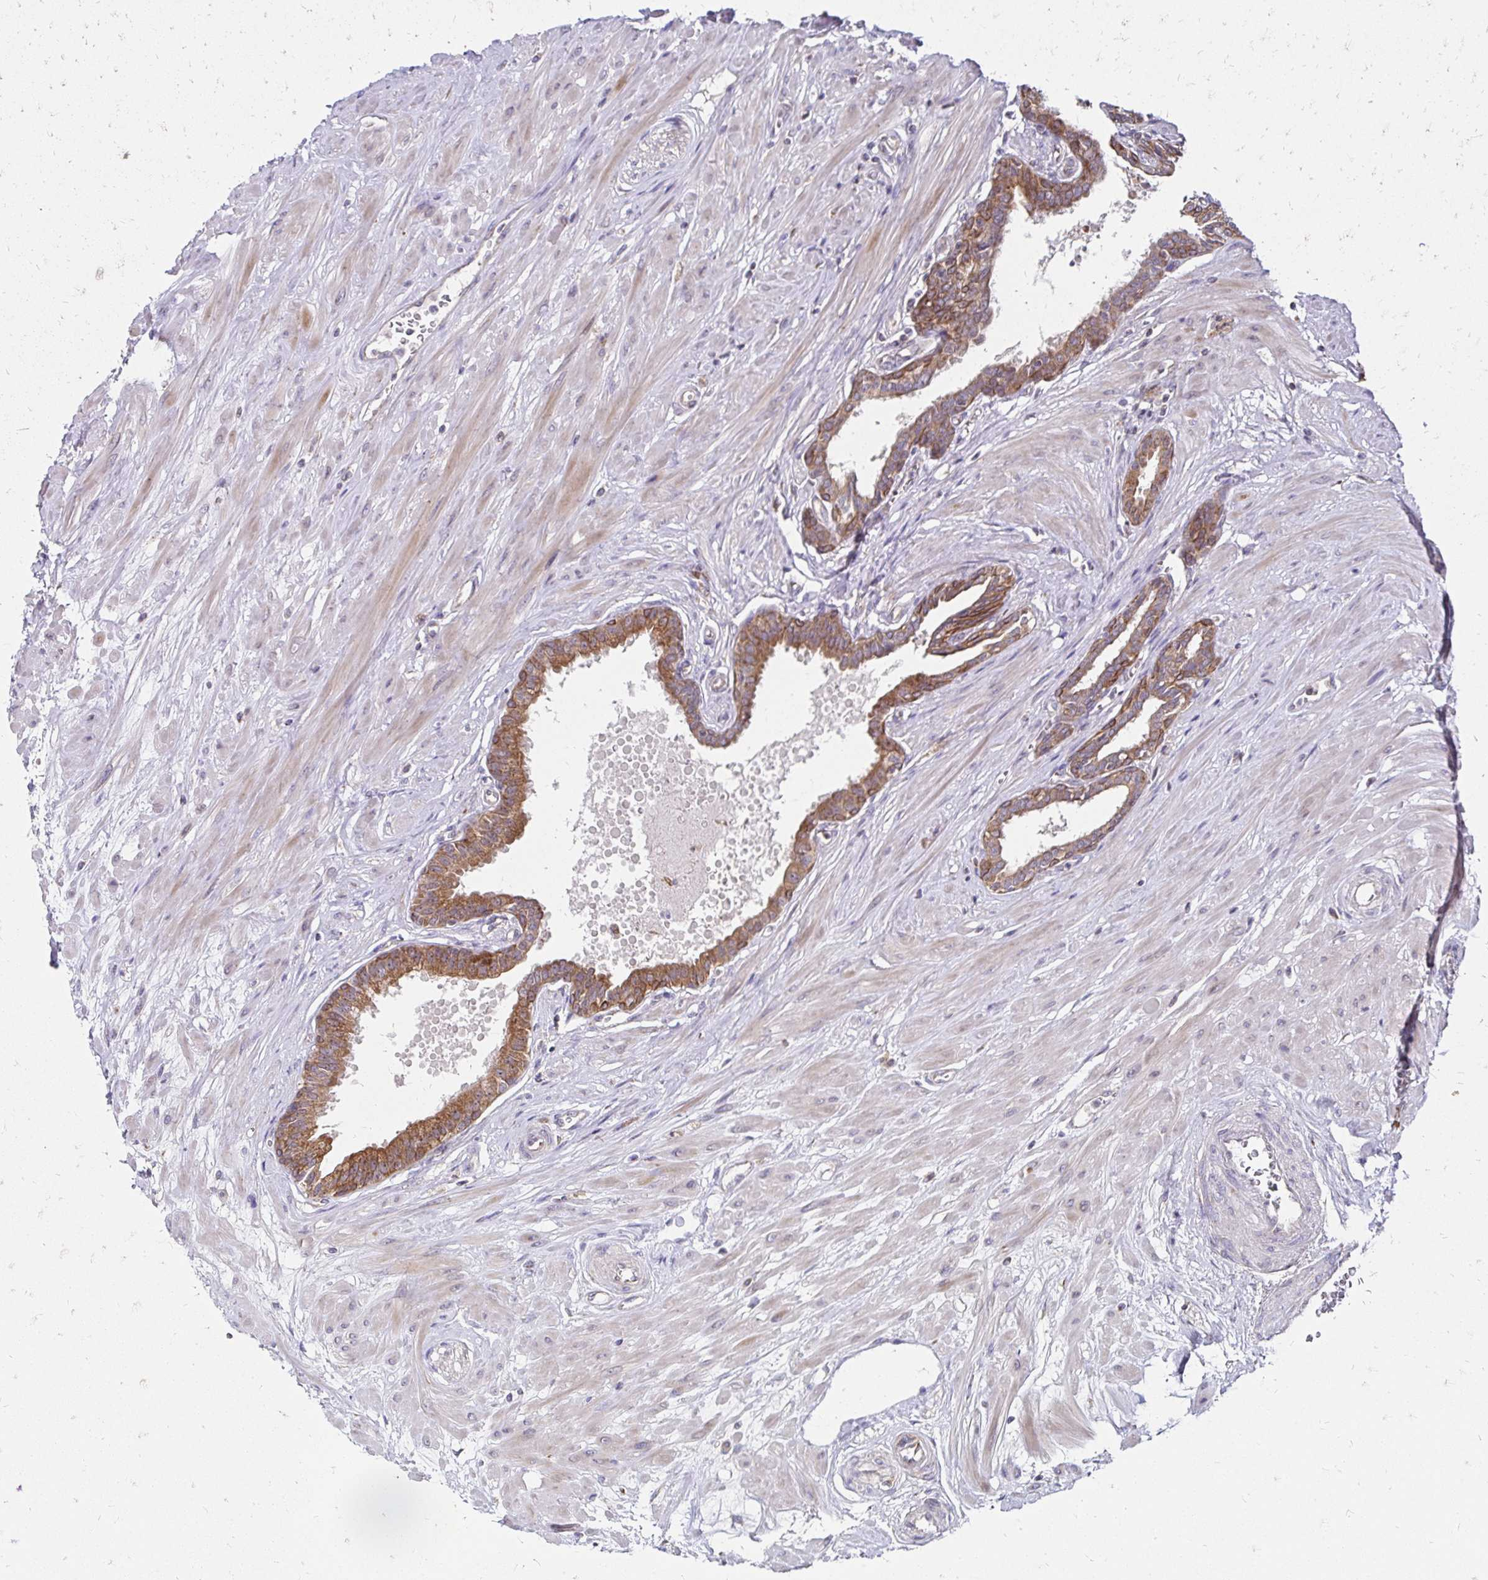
{"staining": {"intensity": "moderate", "quantity": ">75%", "location": "cytoplasmic/membranous"}, "tissue": "seminal vesicle", "cell_type": "Glandular cells", "image_type": "normal", "snomed": [{"axis": "morphology", "description": "Normal tissue, NOS"}, {"axis": "topography", "description": "Prostate"}, {"axis": "topography", "description": "Seminal veicle"}], "caption": "DAB (3,3'-diaminobenzidine) immunohistochemical staining of normal human seminal vesicle displays moderate cytoplasmic/membranous protein expression in about >75% of glandular cells. Immunohistochemistry (ihc) stains the protein of interest in brown and the nuclei are stained blue.", "gene": "ZW10", "patient": {"sex": "male", "age": 60}}